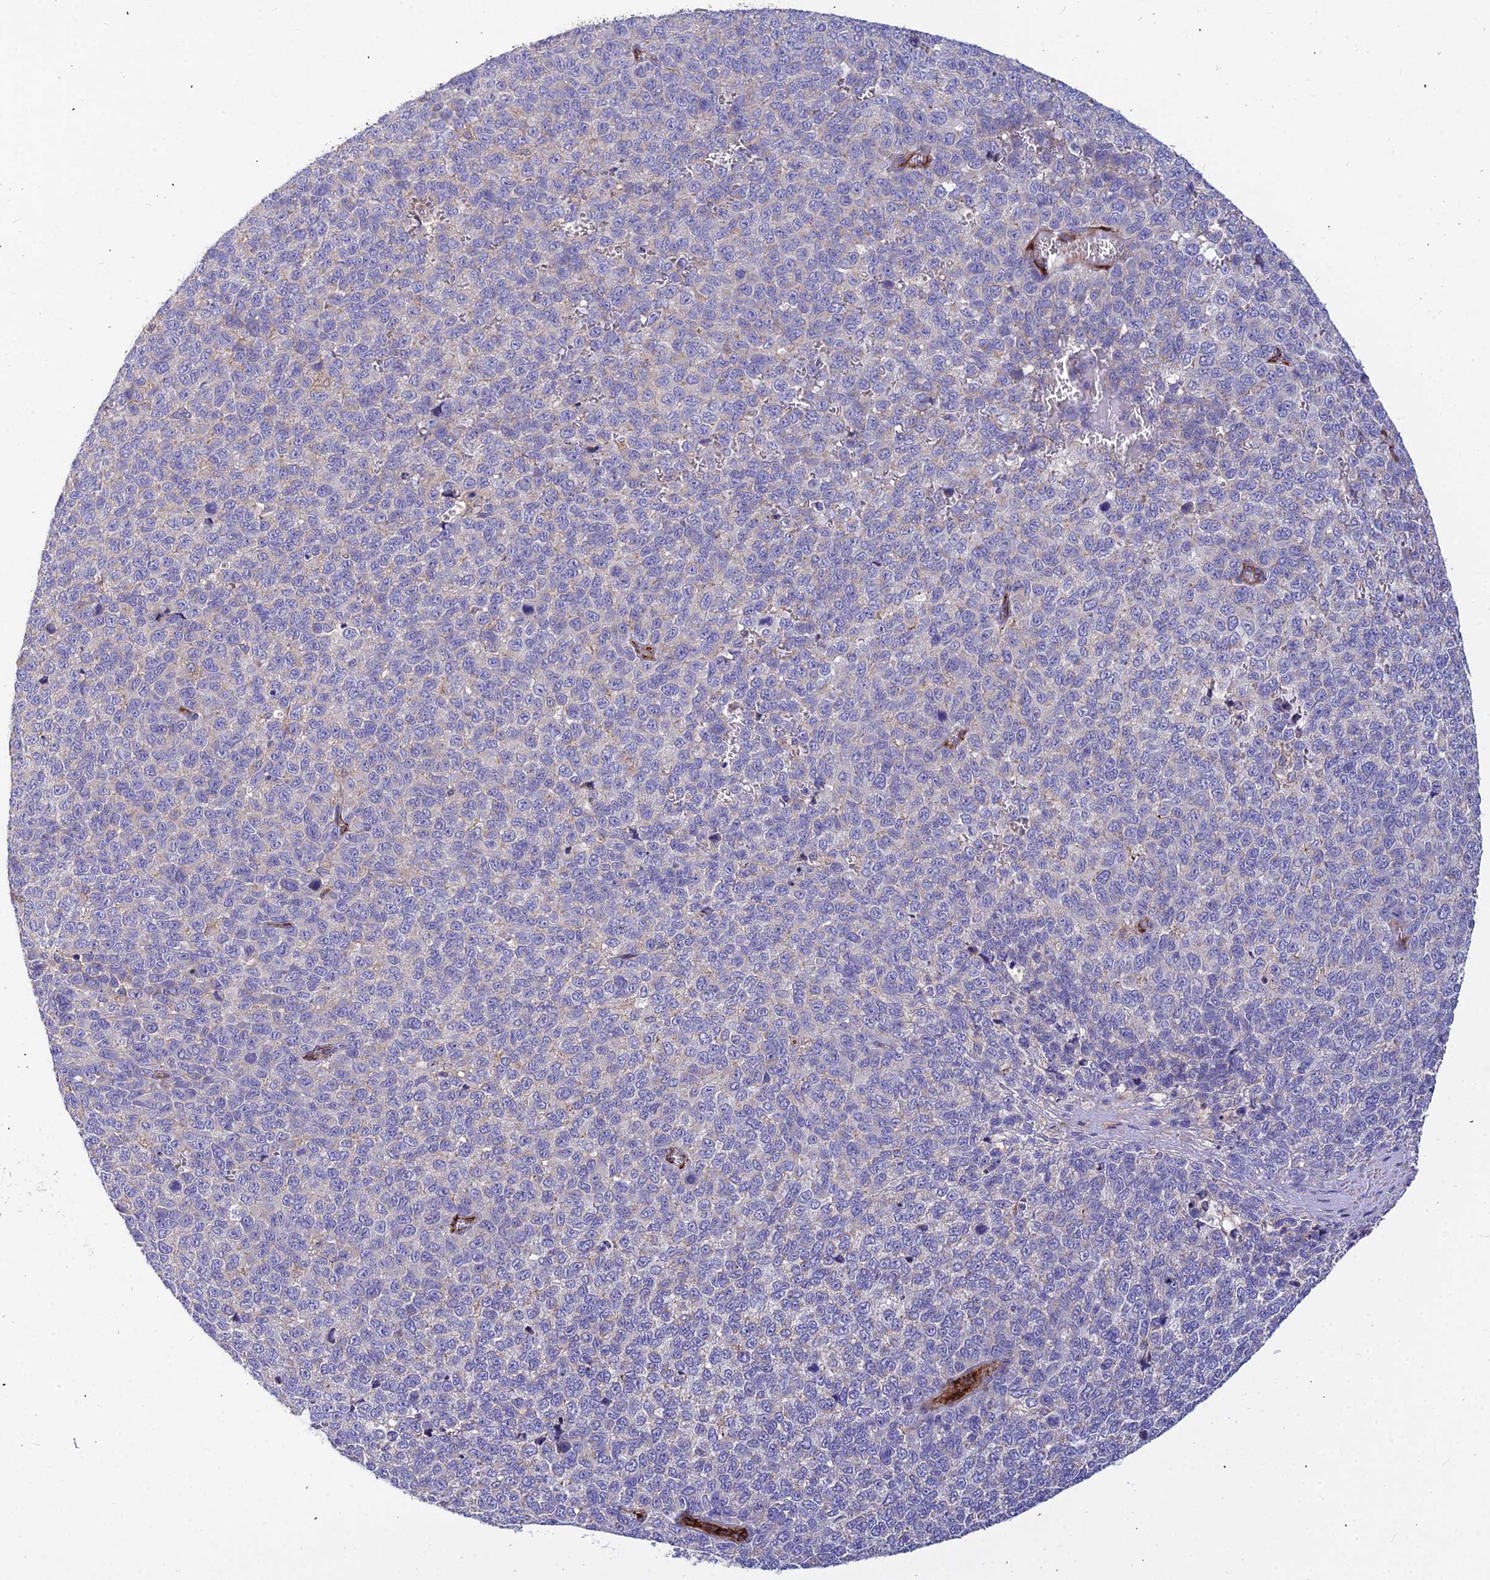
{"staining": {"intensity": "negative", "quantity": "none", "location": "none"}, "tissue": "melanoma", "cell_type": "Tumor cells", "image_type": "cancer", "snomed": [{"axis": "morphology", "description": "Malignant melanoma, NOS"}, {"axis": "topography", "description": "Nose, NOS"}], "caption": "Human melanoma stained for a protein using immunohistochemistry (IHC) shows no staining in tumor cells.", "gene": "ASPHD1", "patient": {"sex": "female", "age": 48}}